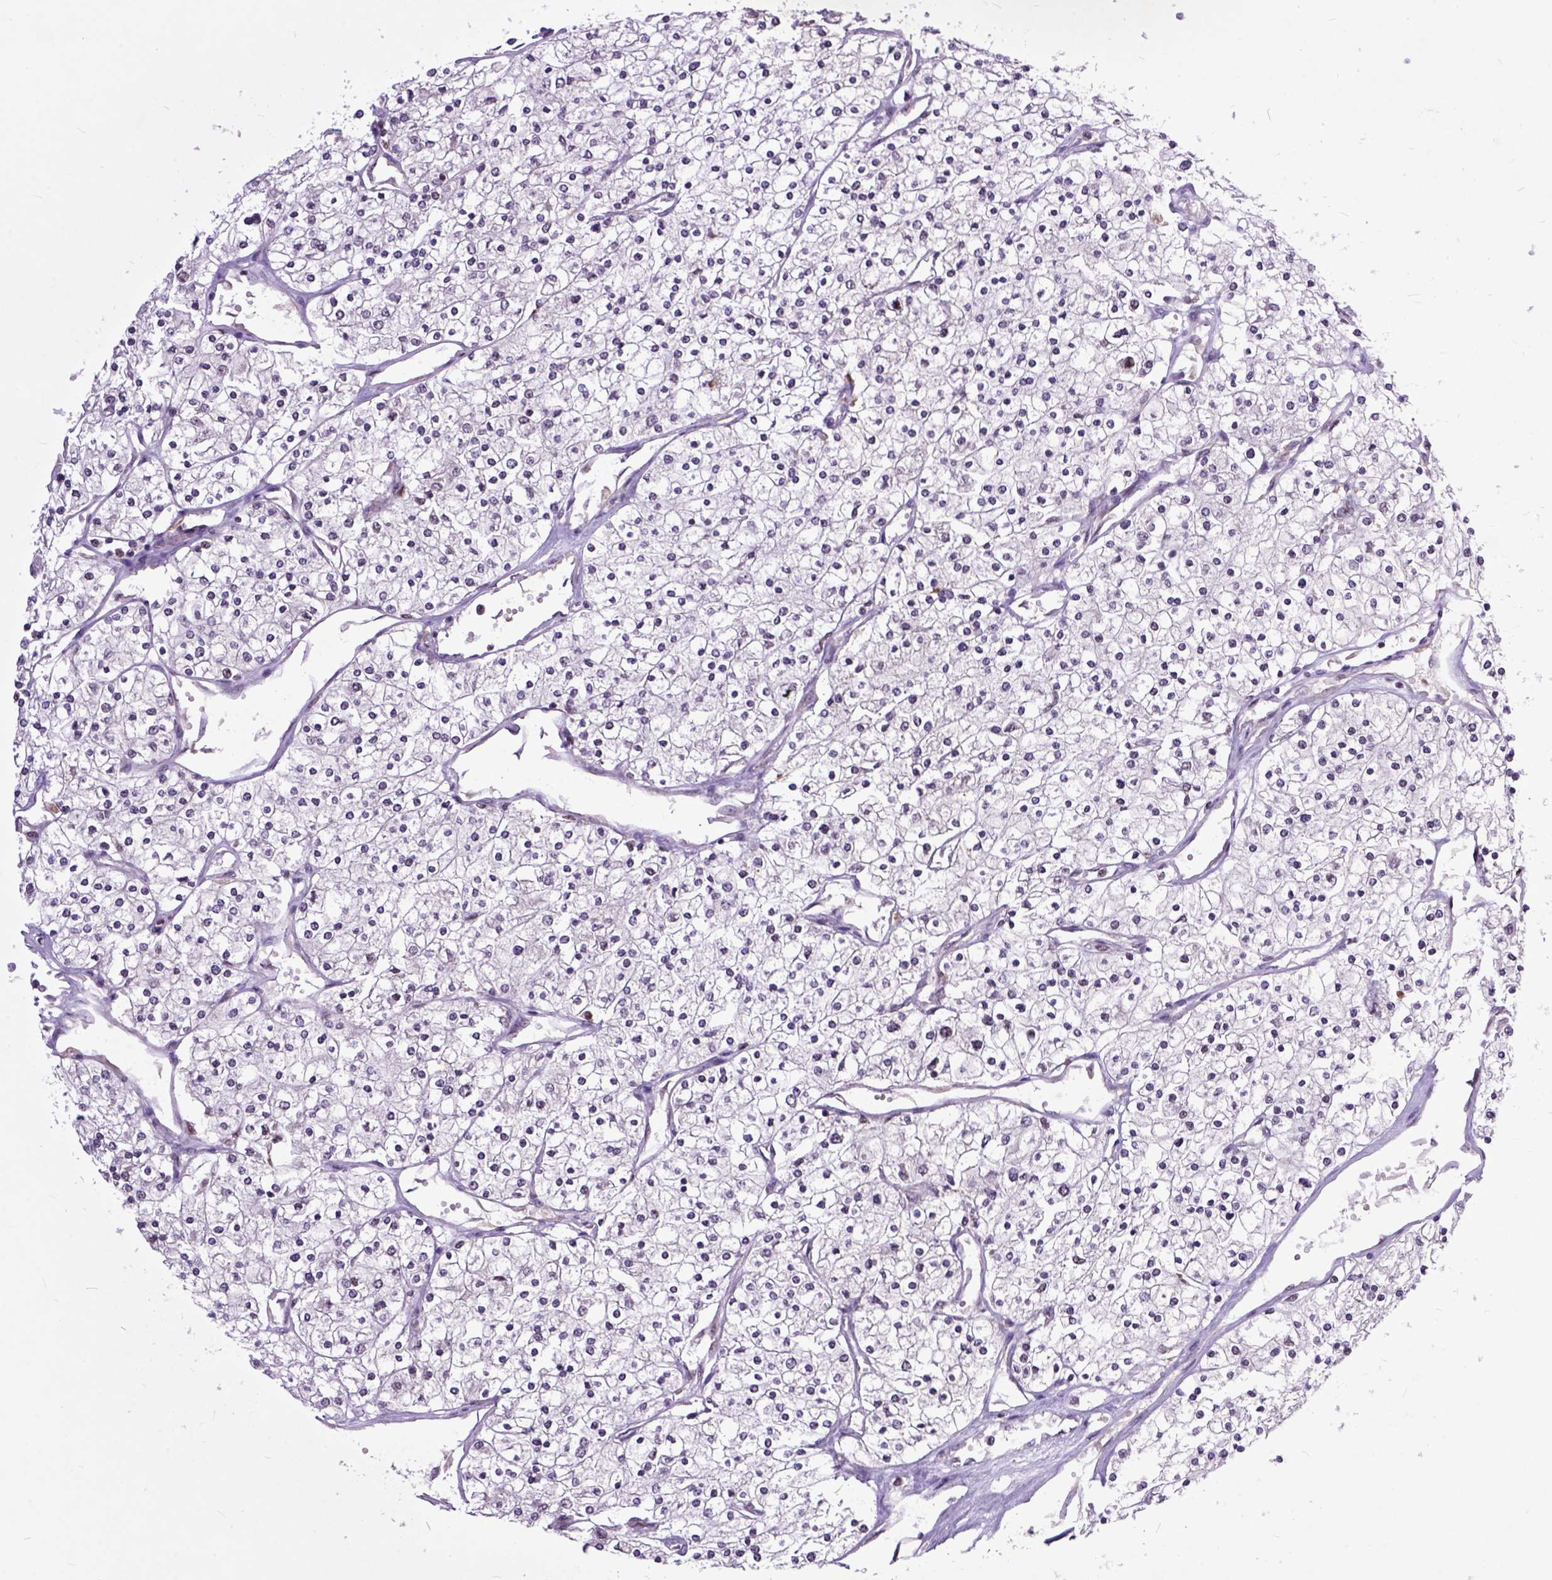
{"staining": {"intensity": "negative", "quantity": "none", "location": "none"}, "tissue": "renal cancer", "cell_type": "Tumor cells", "image_type": "cancer", "snomed": [{"axis": "morphology", "description": "Adenocarcinoma, NOS"}, {"axis": "topography", "description": "Kidney"}], "caption": "Immunohistochemistry of human renal cancer (adenocarcinoma) shows no staining in tumor cells. (DAB immunohistochemistry visualized using brightfield microscopy, high magnification).", "gene": "RCC2", "patient": {"sex": "male", "age": 80}}